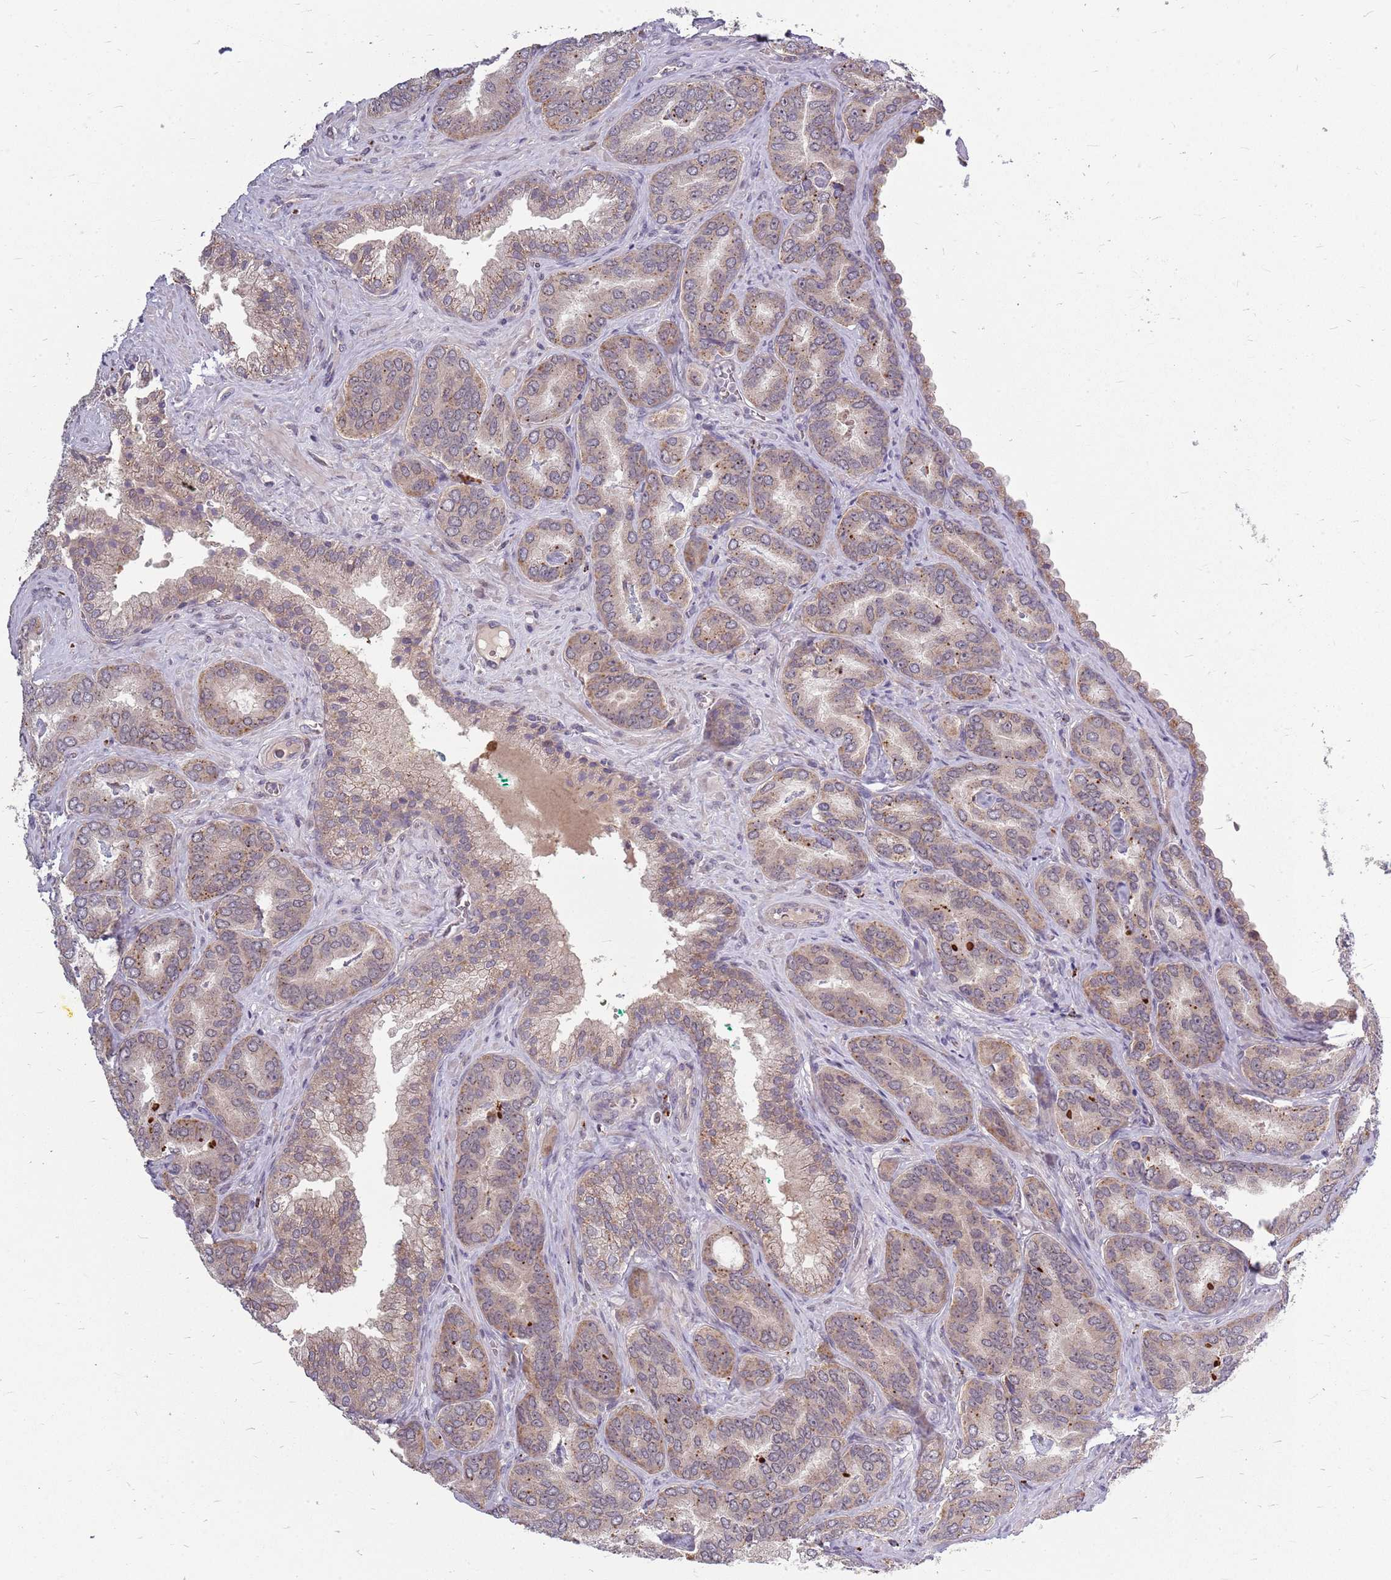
{"staining": {"intensity": "moderate", "quantity": ">75%", "location": "cytoplasmic/membranous"}, "tissue": "prostate cancer", "cell_type": "Tumor cells", "image_type": "cancer", "snomed": [{"axis": "morphology", "description": "Adenocarcinoma, High grade"}, {"axis": "topography", "description": "Prostate"}], "caption": "Brown immunohistochemical staining in human adenocarcinoma (high-grade) (prostate) reveals moderate cytoplasmic/membranous staining in about >75% of tumor cells.", "gene": "PPP1R27", "patient": {"sex": "male", "age": 72}}